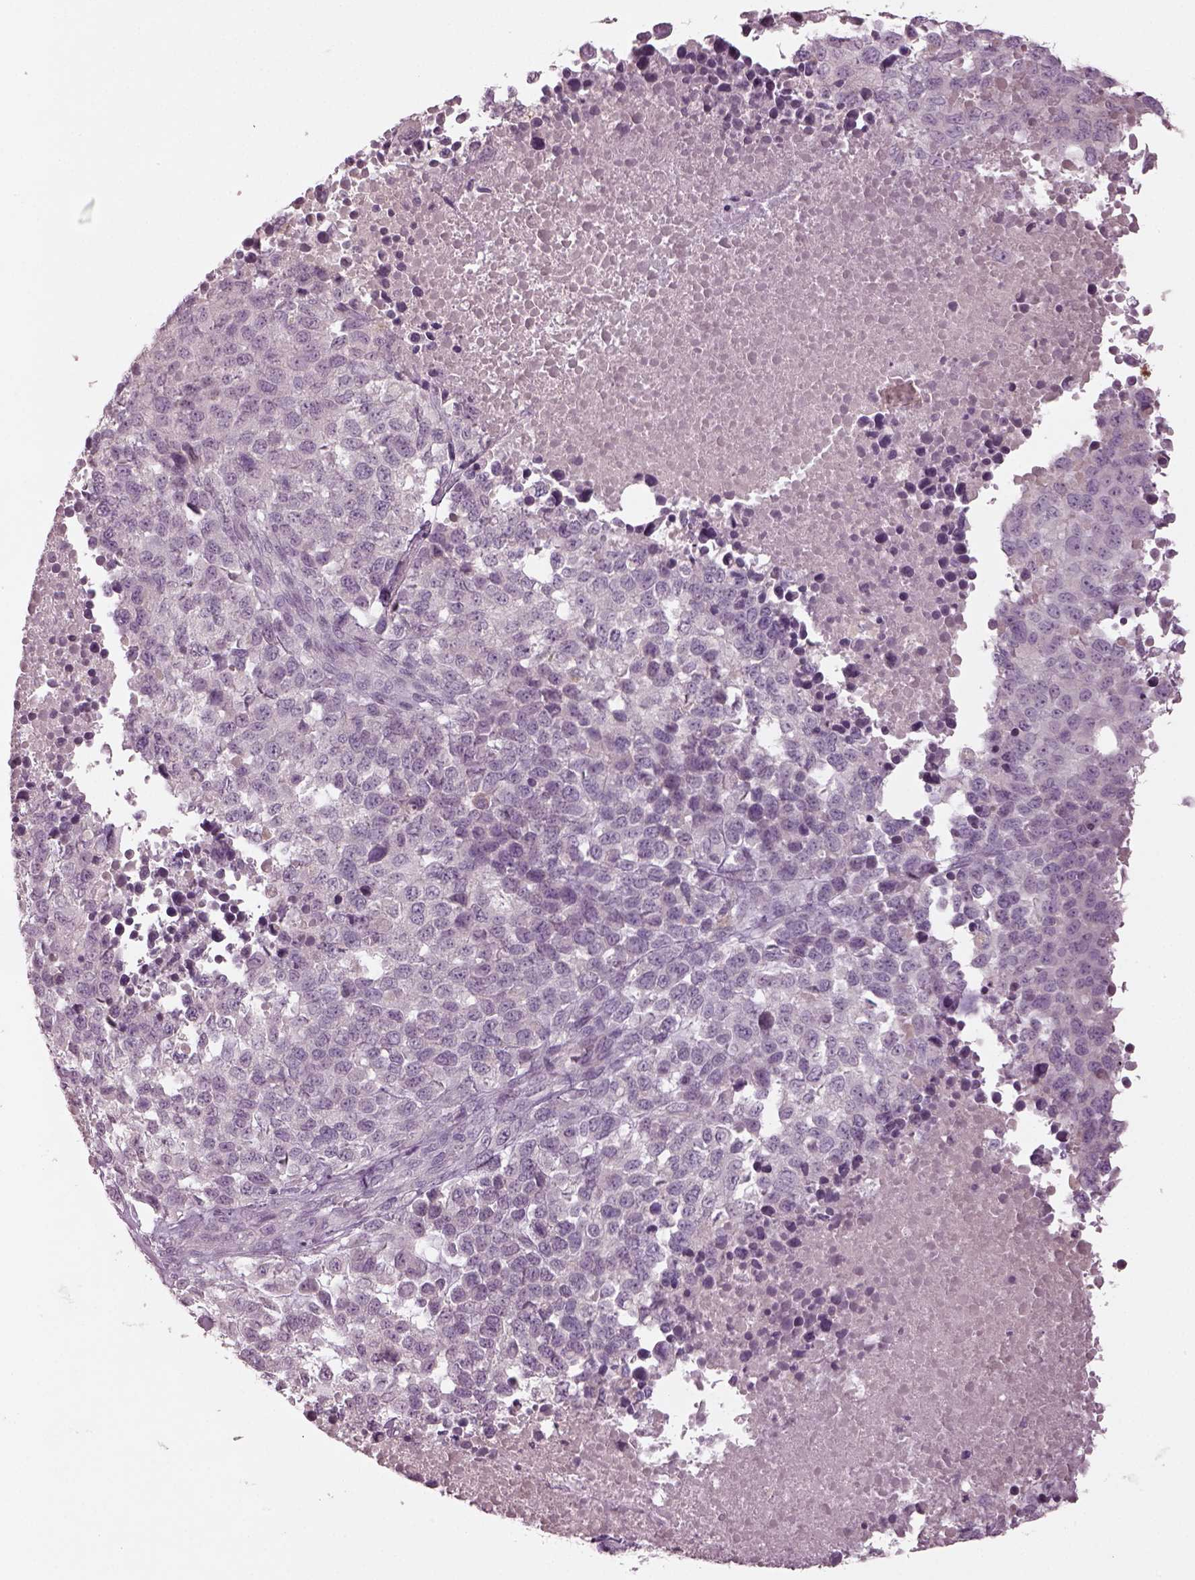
{"staining": {"intensity": "negative", "quantity": "none", "location": "none"}, "tissue": "melanoma", "cell_type": "Tumor cells", "image_type": "cancer", "snomed": [{"axis": "morphology", "description": "Malignant melanoma, Metastatic site"}, {"axis": "topography", "description": "Skin"}], "caption": "High power microscopy histopathology image of an immunohistochemistry image of melanoma, revealing no significant expression in tumor cells.", "gene": "SPATA6L", "patient": {"sex": "male", "age": 84}}